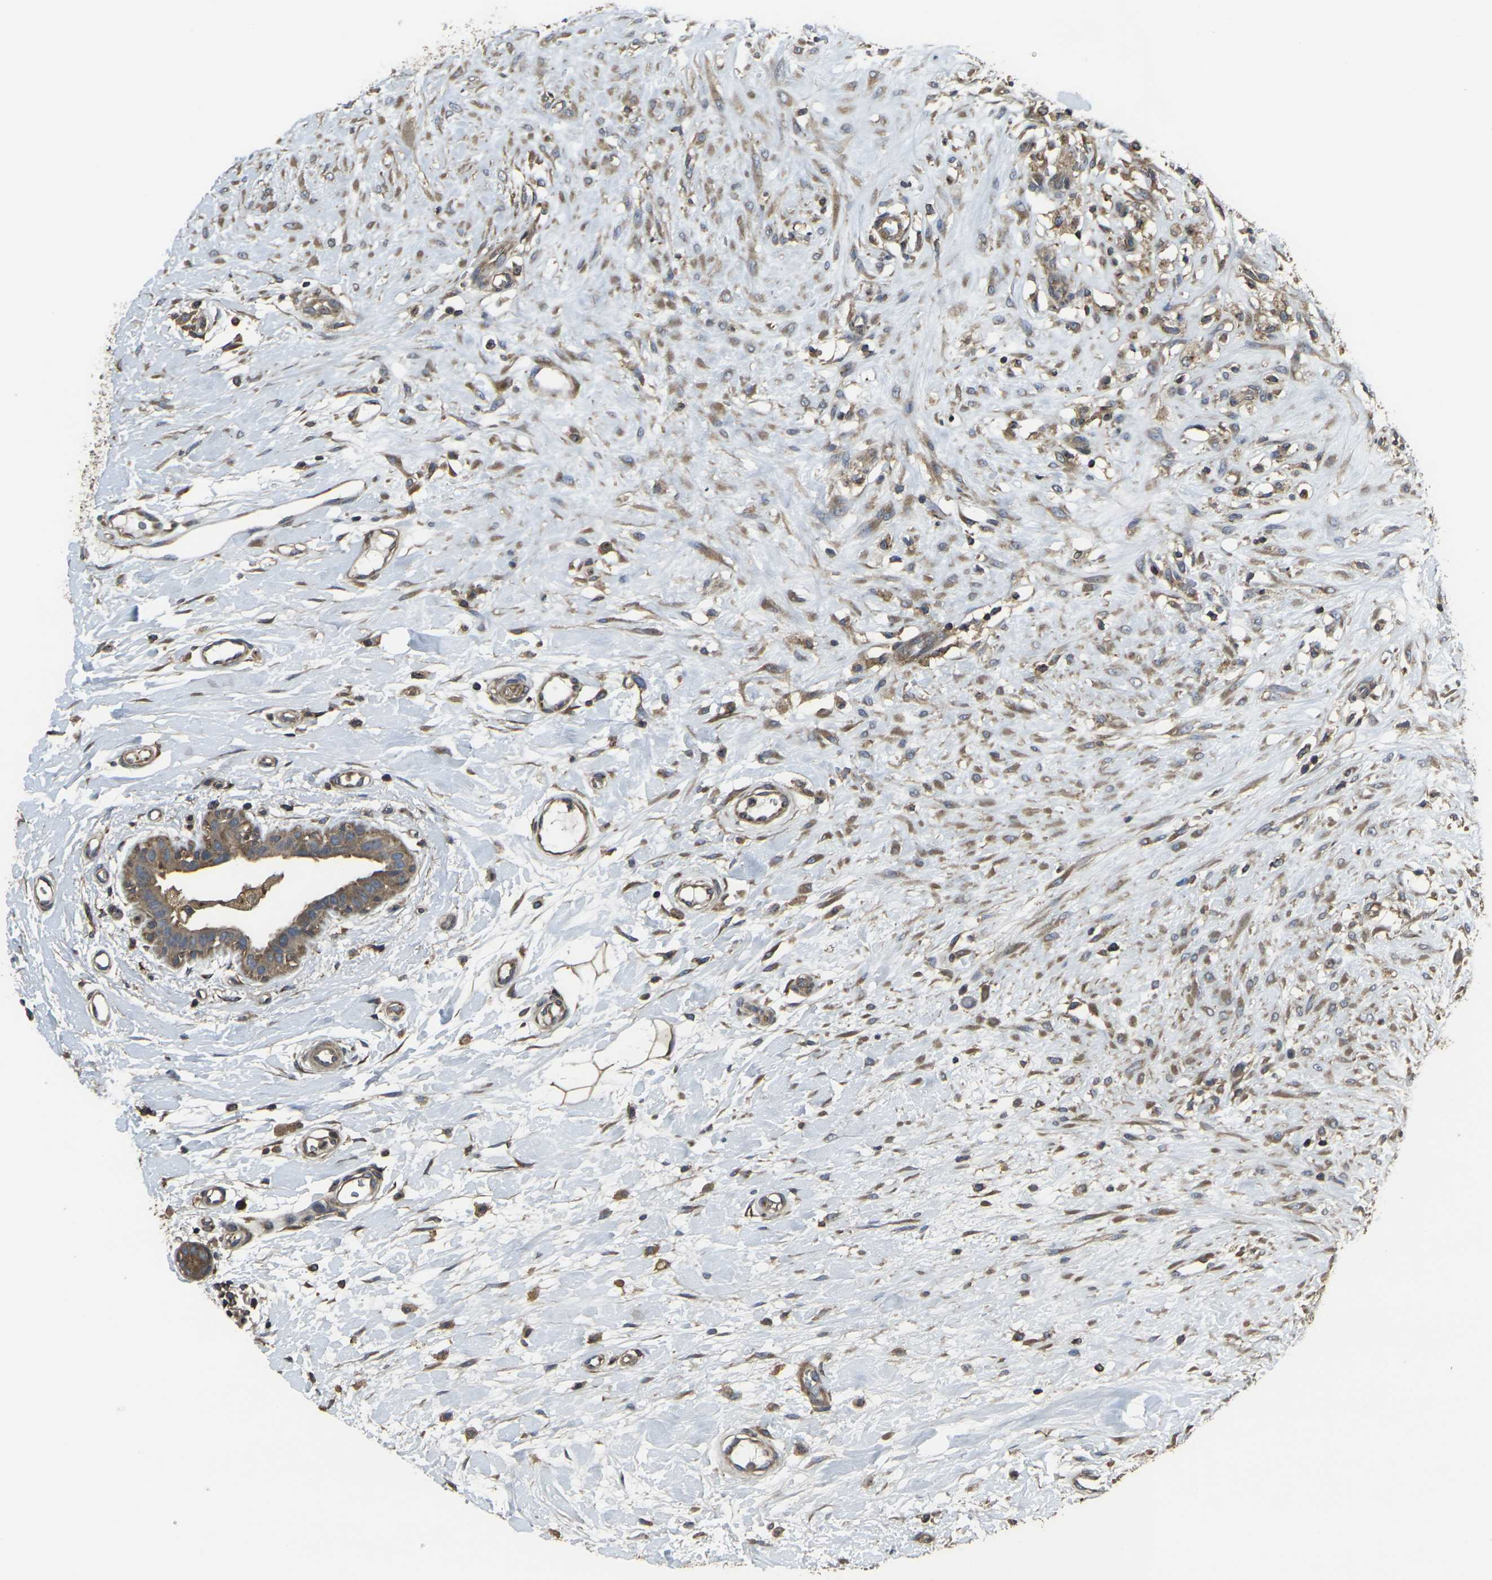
{"staining": {"intensity": "weak", "quantity": ">75%", "location": "cytoplasmic/membranous"}, "tissue": "breast cancer", "cell_type": "Tumor cells", "image_type": "cancer", "snomed": [{"axis": "morphology", "description": "Duct carcinoma"}, {"axis": "topography", "description": "Breast"}], "caption": "The photomicrograph reveals immunohistochemical staining of breast cancer. There is weak cytoplasmic/membranous positivity is present in approximately >75% of tumor cells. The protein is shown in brown color, while the nuclei are stained blue.", "gene": "PRKACB", "patient": {"sex": "female", "age": 40}}